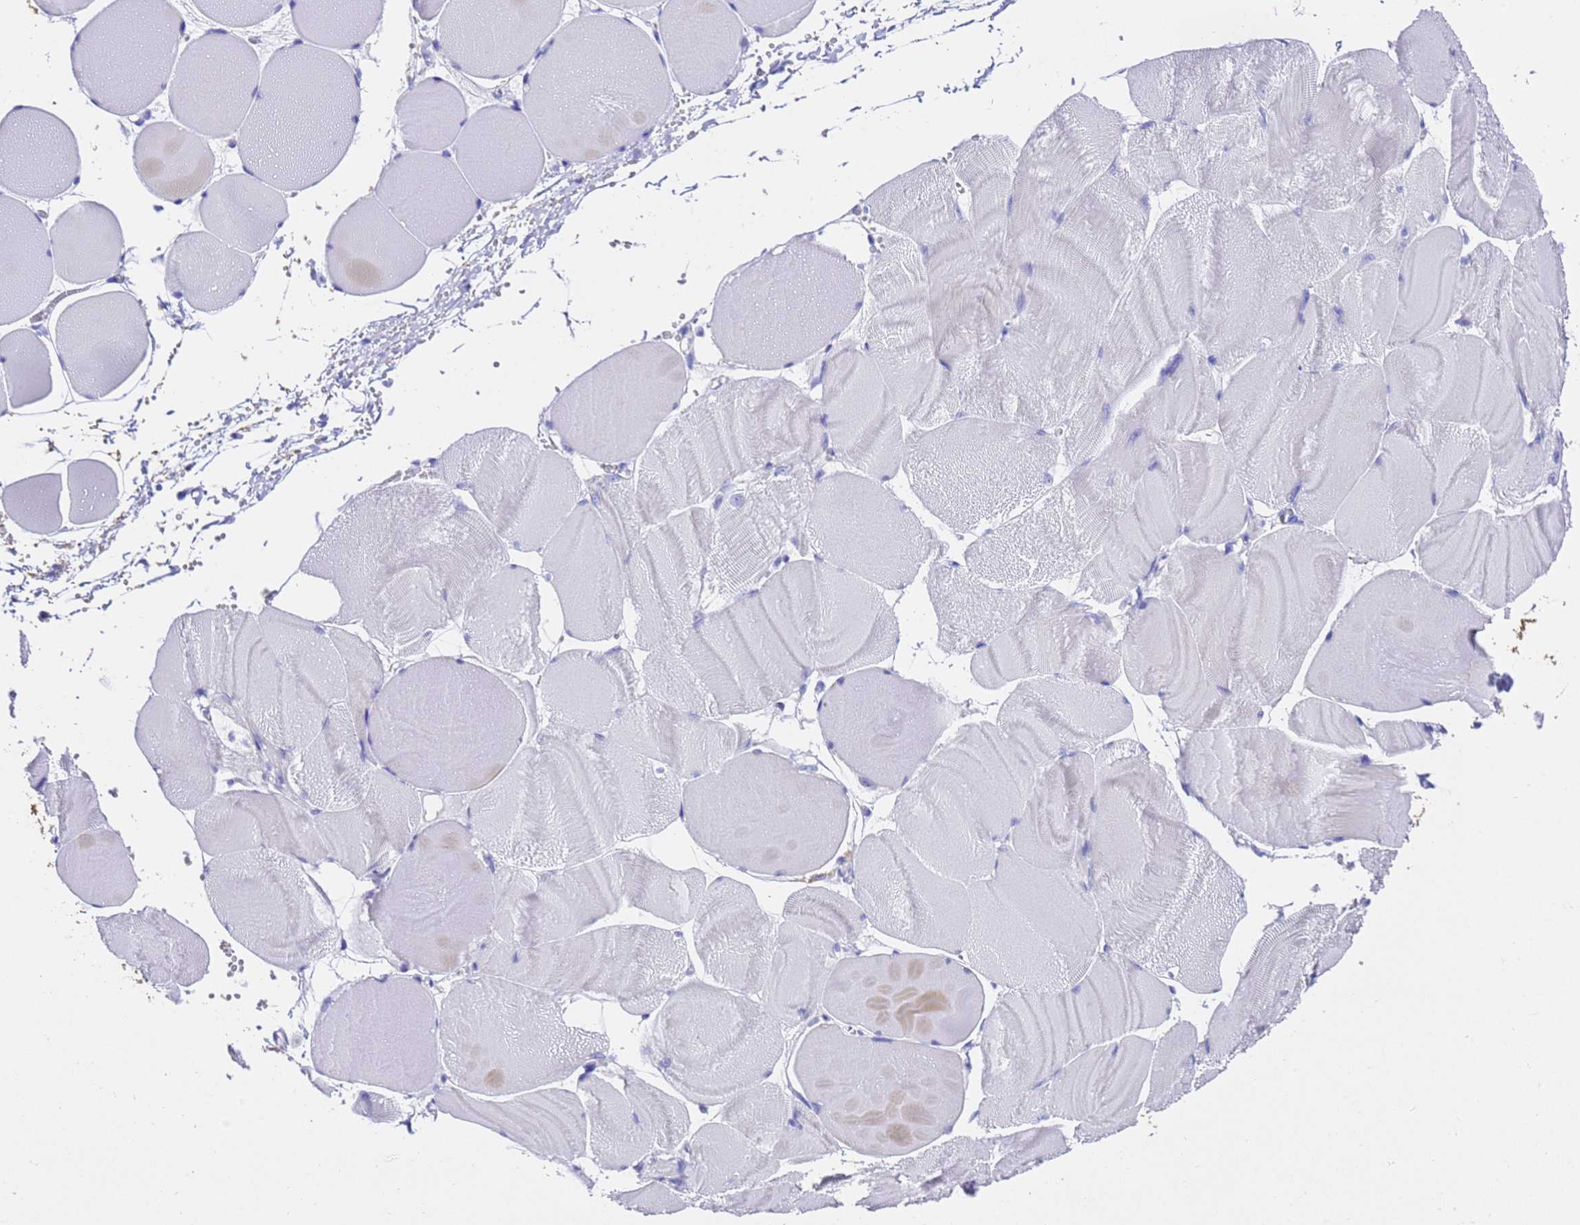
{"staining": {"intensity": "negative", "quantity": "none", "location": "none"}, "tissue": "skeletal muscle", "cell_type": "Myocytes", "image_type": "normal", "snomed": [{"axis": "morphology", "description": "Normal tissue, NOS"}, {"axis": "morphology", "description": "Basal cell carcinoma"}, {"axis": "topography", "description": "Skeletal muscle"}], "caption": "Immunohistochemistry (IHC) of normal human skeletal muscle reveals no expression in myocytes. (DAB immunohistochemistry (IHC), high magnification).", "gene": "FAM72A", "patient": {"sex": "female", "age": 64}}